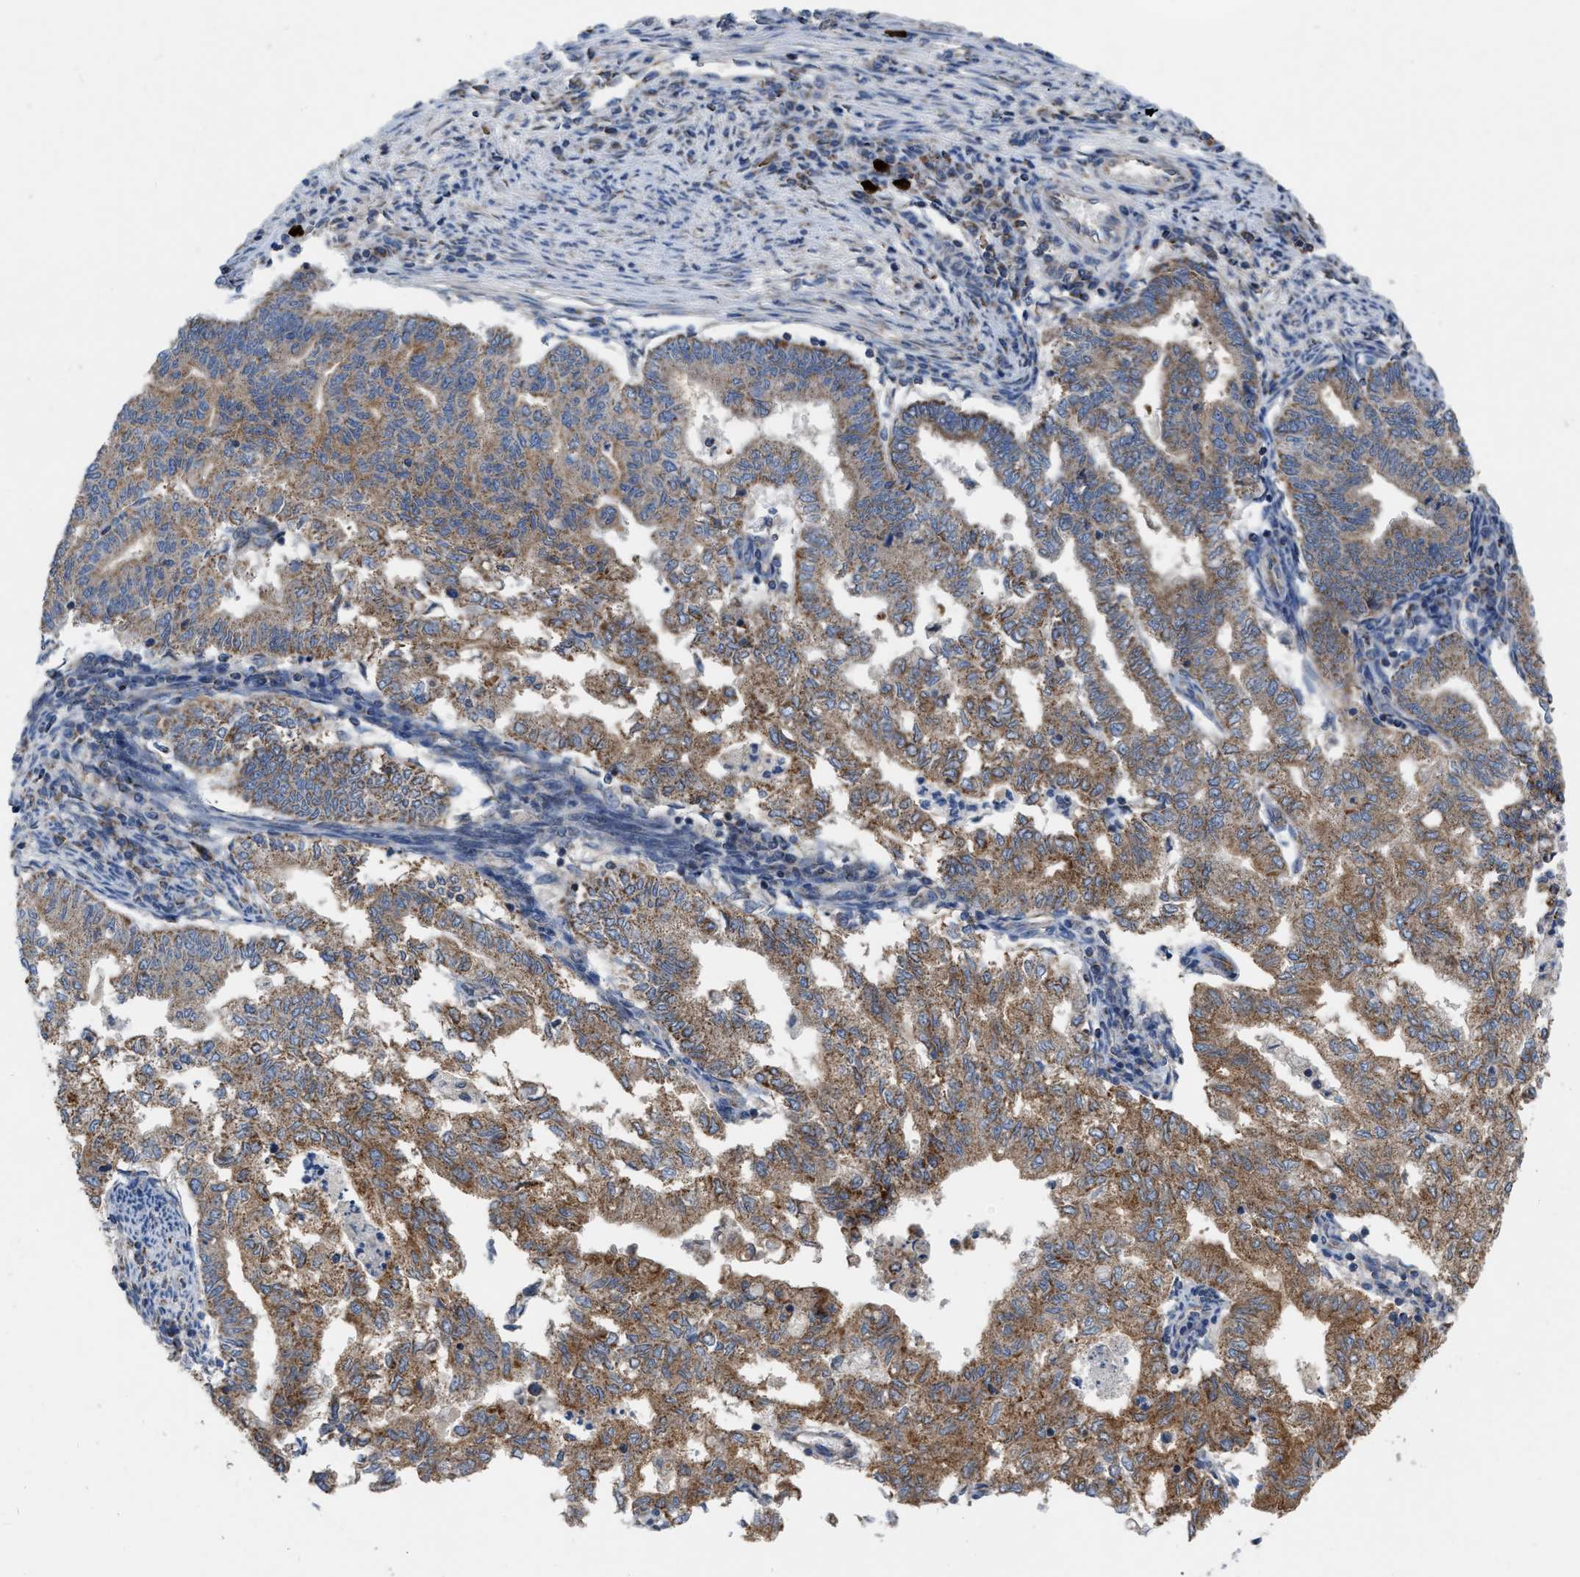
{"staining": {"intensity": "moderate", "quantity": ">75%", "location": "cytoplasmic/membranous"}, "tissue": "endometrial cancer", "cell_type": "Tumor cells", "image_type": "cancer", "snomed": [{"axis": "morphology", "description": "Polyp, NOS"}, {"axis": "morphology", "description": "Adenocarcinoma, NOS"}, {"axis": "morphology", "description": "Adenoma, NOS"}, {"axis": "topography", "description": "Endometrium"}], "caption": "Moderate cytoplasmic/membranous protein staining is seen in about >75% of tumor cells in endometrial cancer (polyp).", "gene": "DDX56", "patient": {"sex": "female", "age": 79}}